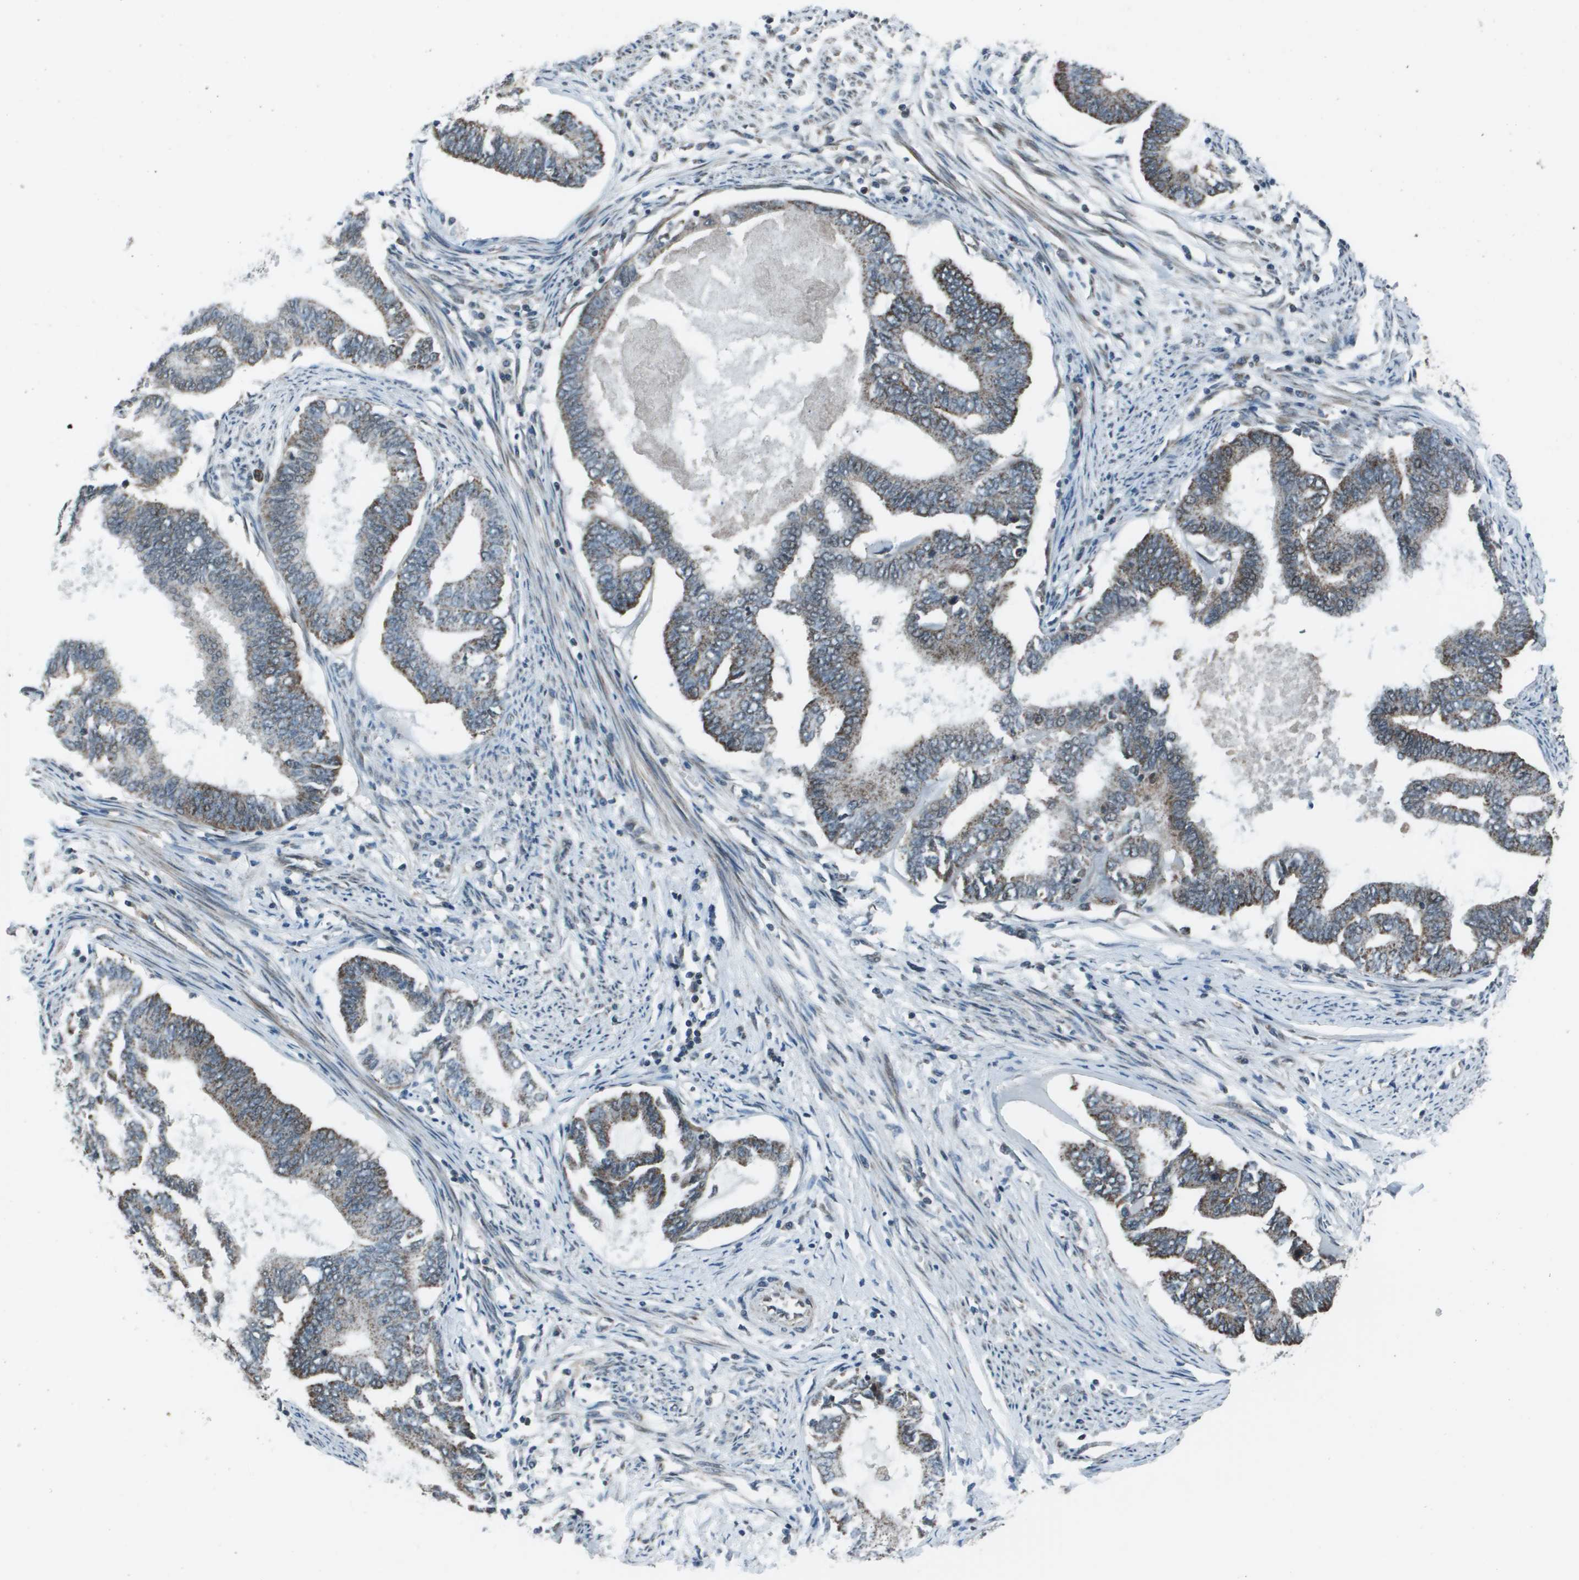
{"staining": {"intensity": "moderate", "quantity": "25%-75%", "location": "cytoplasmic/membranous"}, "tissue": "endometrial cancer", "cell_type": "Tumor cells", "image_type": "cancer", "snomed": [{"axis": "morphology", "description": "Adenocarcinoma, NOS"}, {"axis": "topography", "description": "Endometrium"}], "caption": "A high-resolution histopathology image shows immunohistochemistry (IHC) staining of adenocarcinoma (endometrial), which demonstrates moderate cytoplasmic/membranous staining in approximately 25%-75% of tumor cells. (Brightfield microscopy of DAB IHC at high magnification).", "gene": "PPFIA1", "patient": {"sex": "female", "age": 86}}